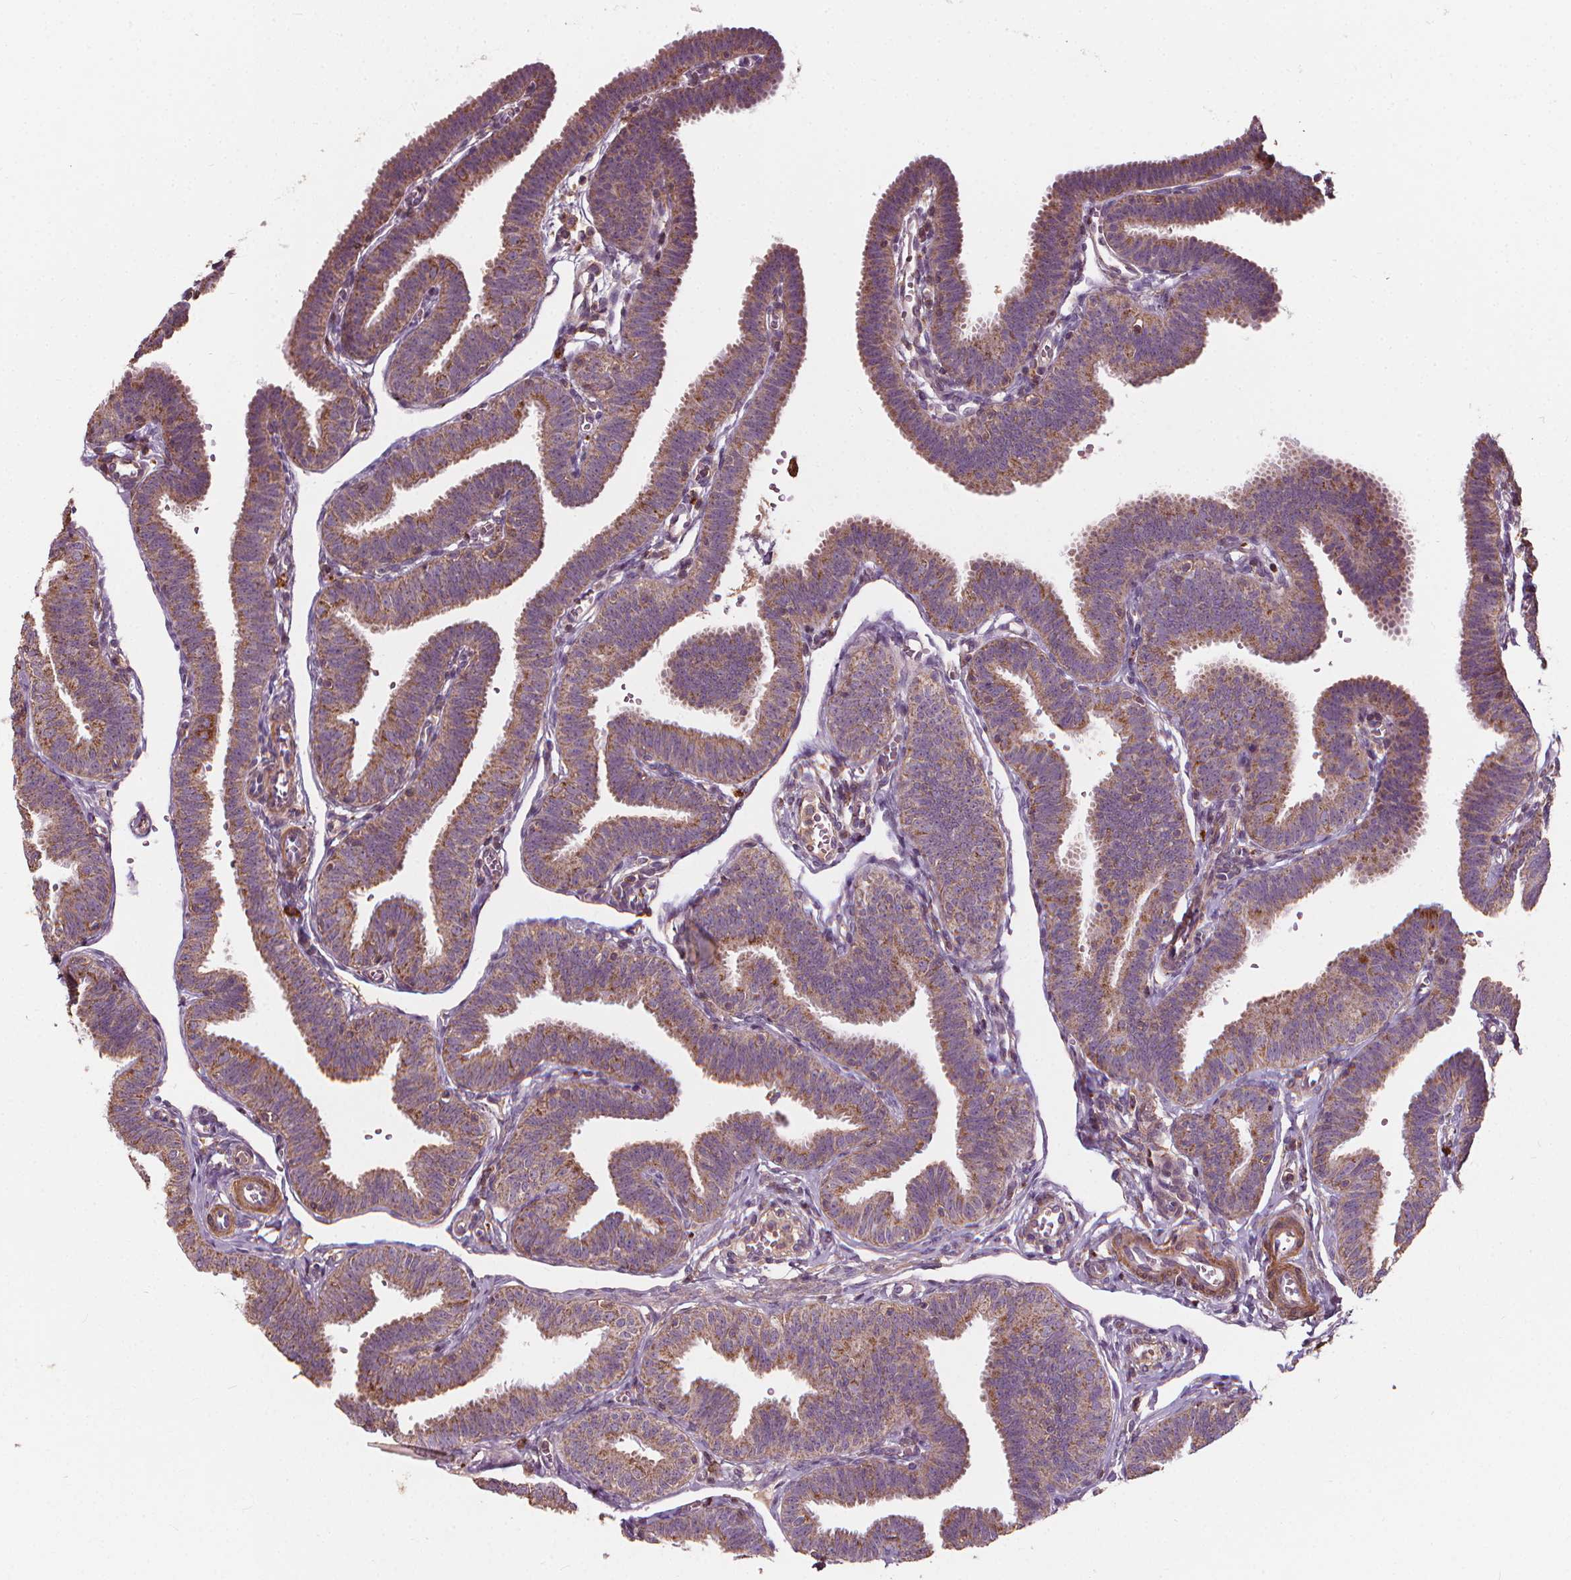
{"staining": {"intensity": "moderate", "quantity": "25%-75%", "location": "cytoplasmic/membranous"}, "tissue": "fallopian tube", "cell_type": "Glandular cells", "image_type": "normal", "snomed": [{"axis": "morphology", "description": "Normal tissue, NOS"}, {"axis": "topography", "description": "Fallopian tube"}], "caption": "IHC staining of benign fallopian tube, which shows medium levels of moderate cytoplasmic/membranous expression in approximately 25%-75% of glandular cells indicating moderate cytoplasmic/membranous protein positivity. The staining was performed using DAB (3,3'-diaminobenzidine) (brown) for protein detection and nuclei were counterstained in hematoxylin (blue).", "gene": "ORAI2", "patient": {"sex": "female", "age": 25}}